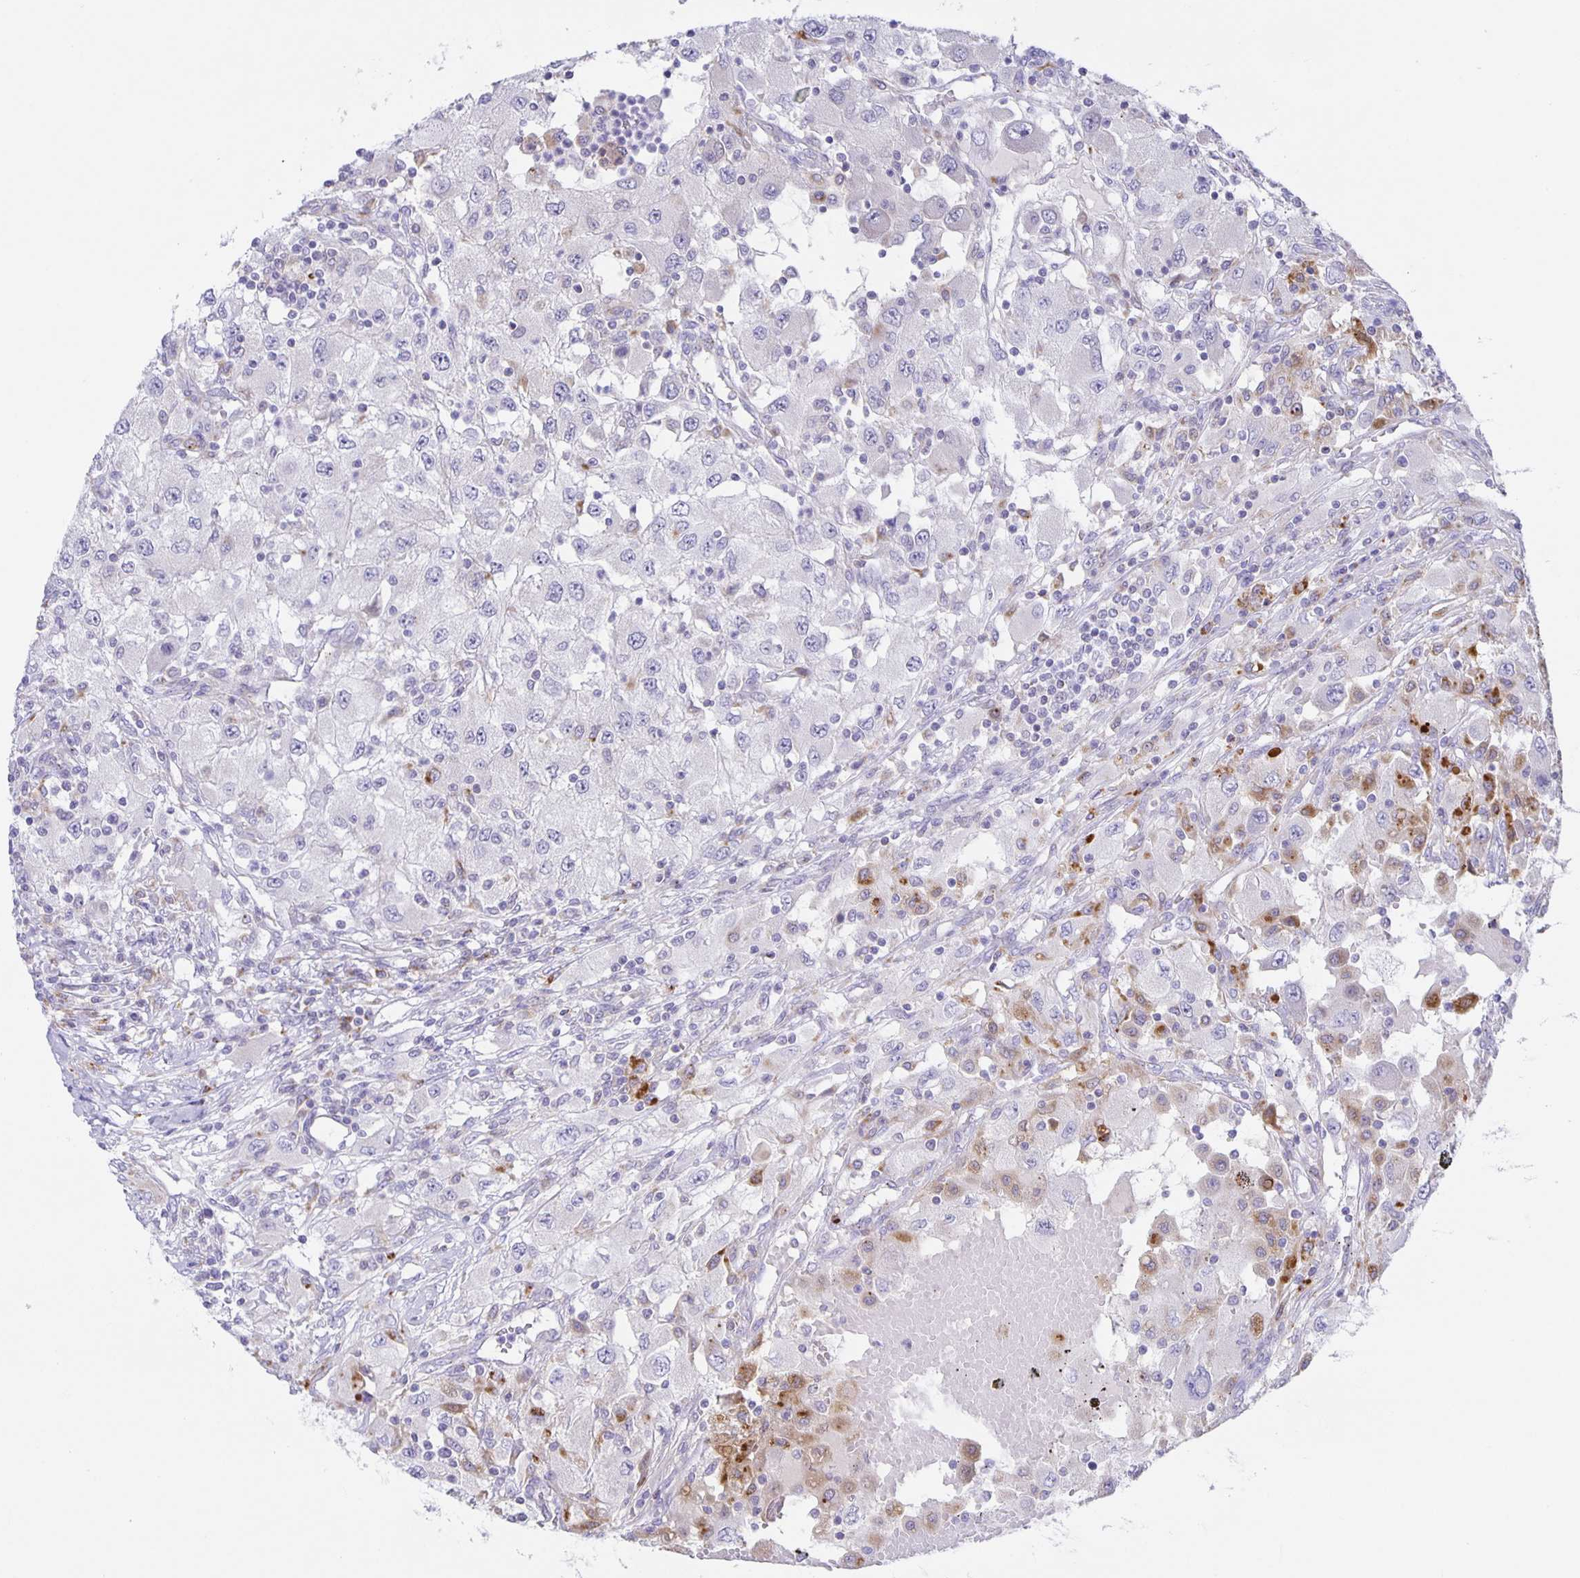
{"staining": {"intensity": "negative", "quantity": "none", "location": "none"}, "tissue": "renal cancer", "cell_type": "Tumor cells", "image_type": "cancer", "snomed": [{"axis": "morphology", "description": "Adenocarcinoma, NOS"}, {"axis": "topography", "description": "Kidney"}], "caption": "Adenocarcinoma (renal) was stained to show a protein in brown. There is no significant staining in tumor cells.", "gene": "LIPA", "patient": {"sex": "female", "age": 67}}